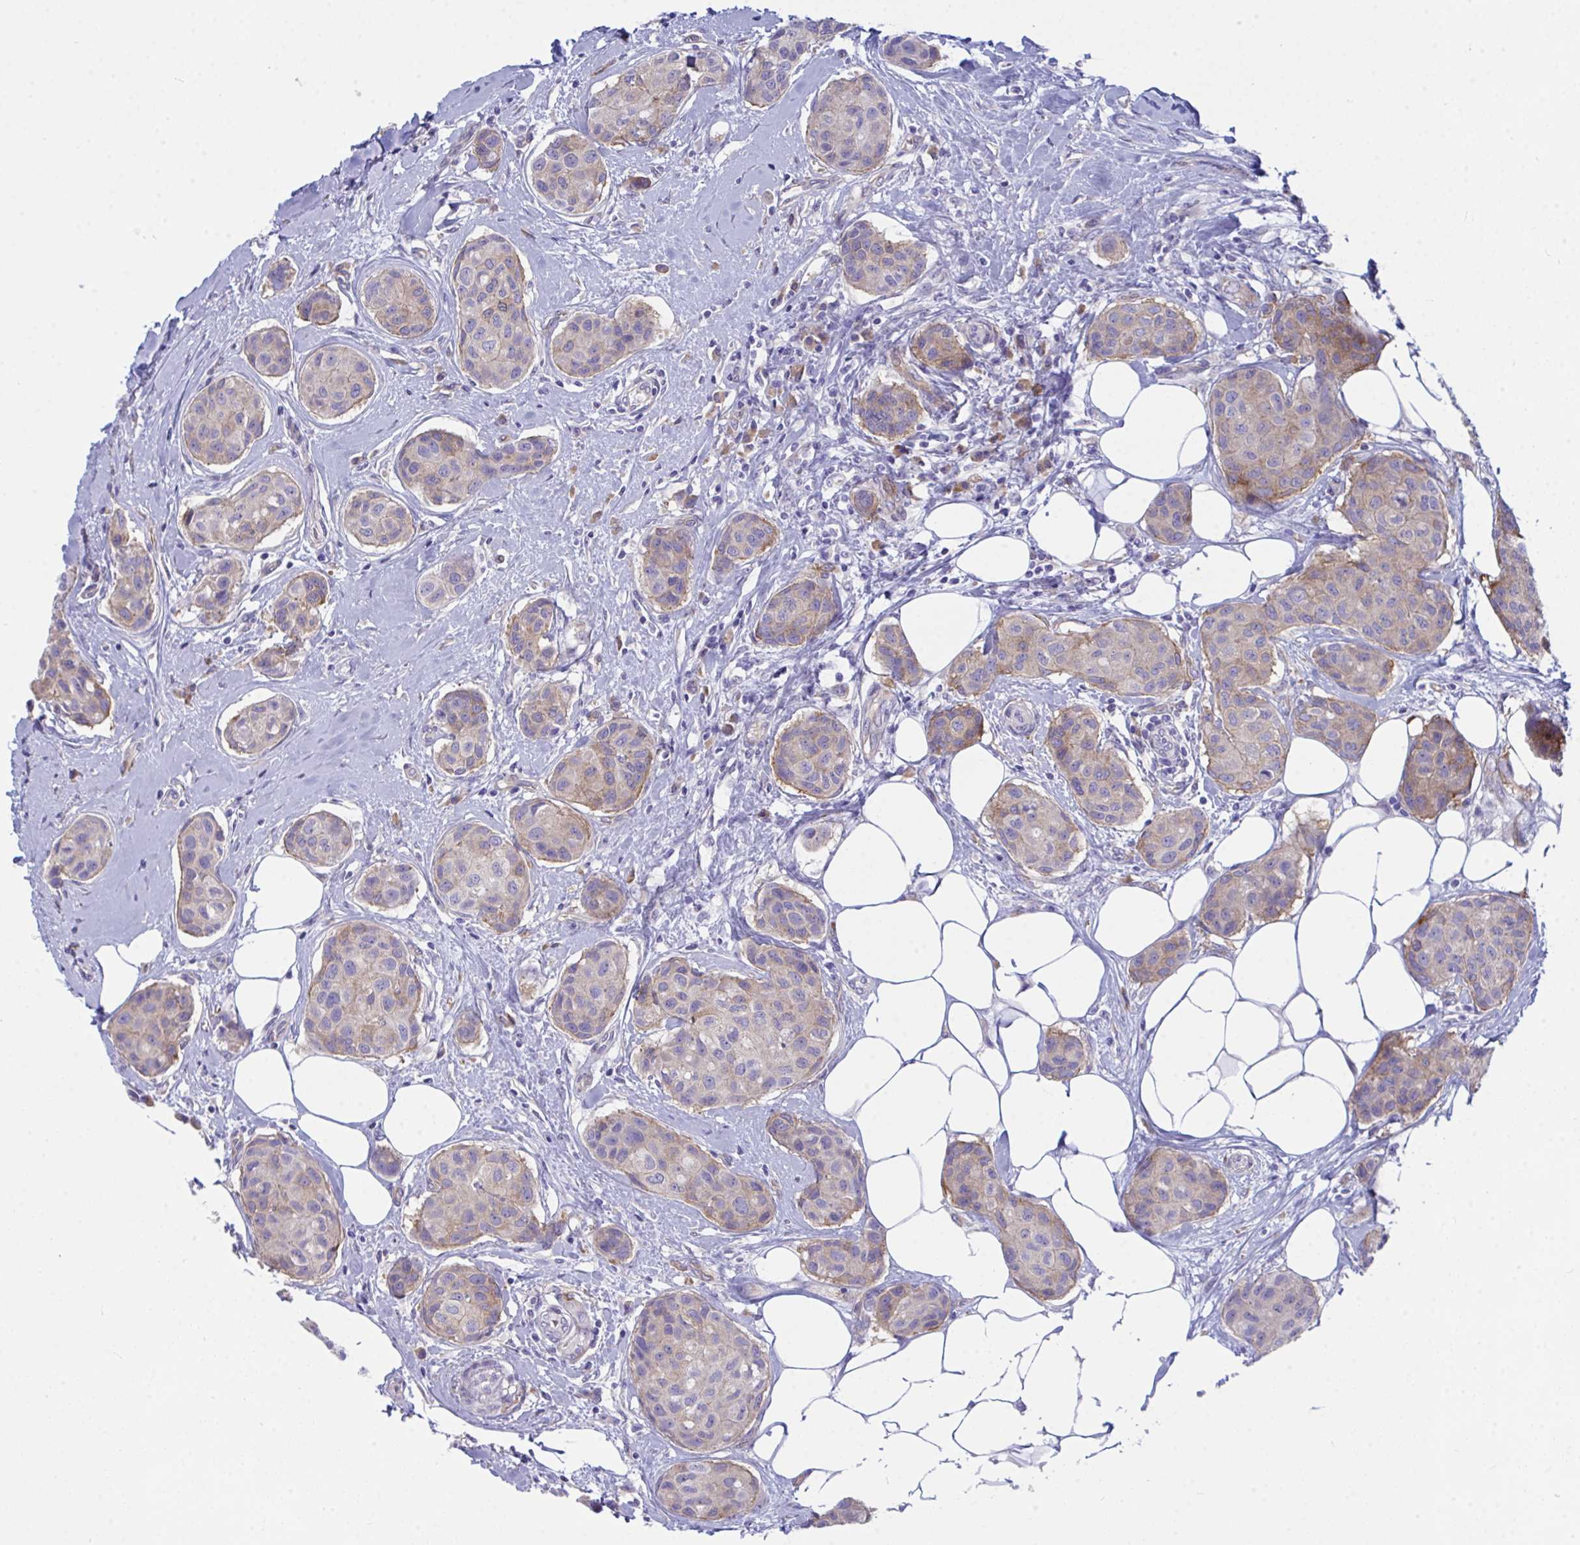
{"staining": {"intensity": "weak", "quantity": "25%-75%", "location": "cytoplasmic/membranous"}, "tissue": "breast cancer", "cell_type": "Tumor cells", "image_type": "cancer", "snomed": [{"axis": "morphology", "description": "Duct carcinoma"}, {"axis": "topography", "description": "Breast"}, {"axis": "topography", "description": "Lymph node"}], "caption": "About 25%-75% of tumor cells in human breast cancer demonstrate weak cytoplasmic/membranous protein expression as visualized by brown immunohistochemical staining.", "gene": "GAB1", "patient": {"sex": "female", "age": 80}}